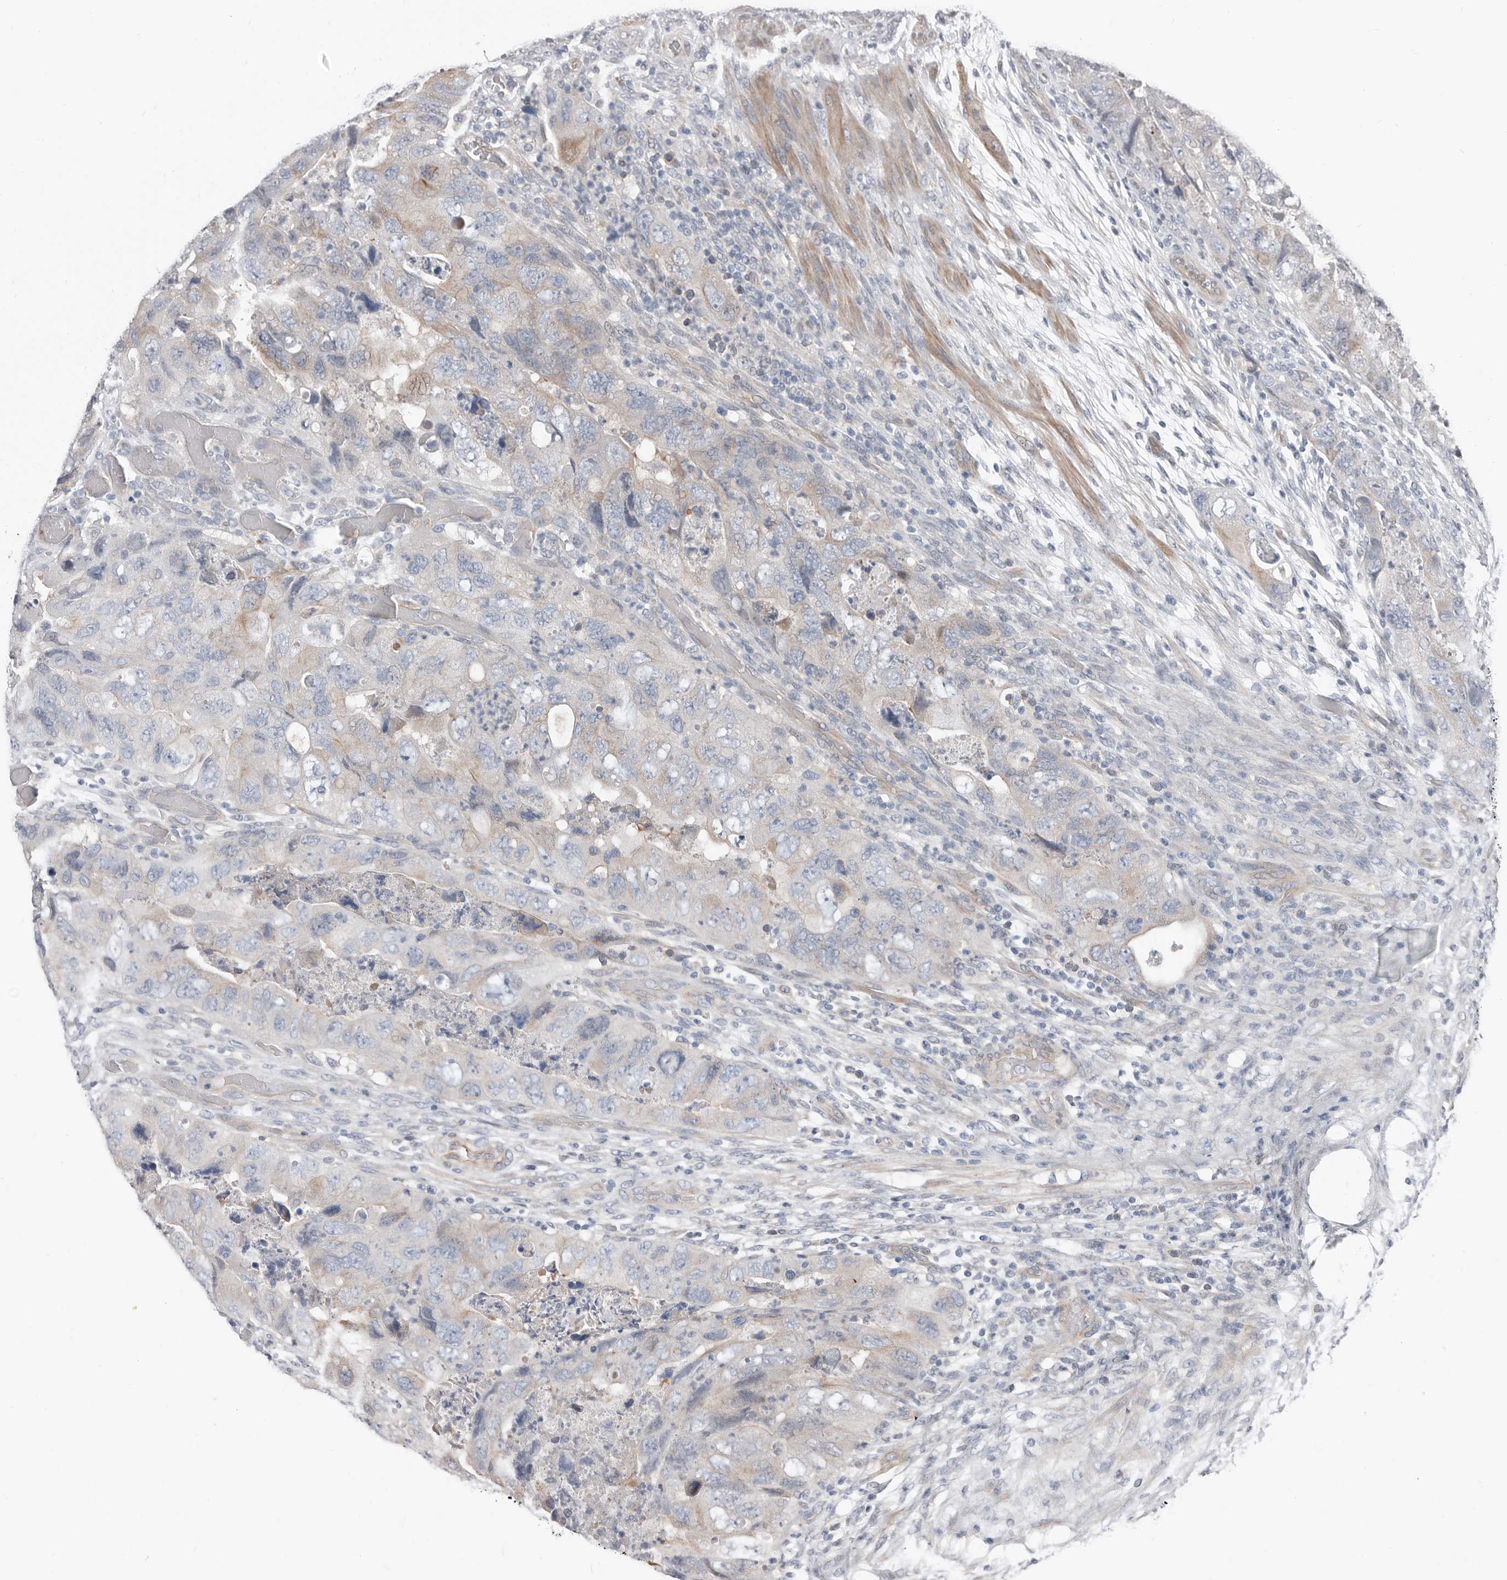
{"staining": {"intensity": "negative", "quantity": "none", "location": "none"}, "tissue": "colorectal cancer", "cell_type": "Tumor cells", "image_type": "cancer", "snomed": [{"axis": "morphology", "description": "Adenocarcinoma, NOS"}, {"axis": "topography", "description": "Rectum"}], "caption": "Immunohistochemistry (IHC) micrograph of neoplastic tissue: colorectal cancer (adenocarcinoma) stained with DAB exhibits no significant protein positivity in tumor cells. (IHC, brightfield microscopy, high magnification).", "gene": "ASRGL1", "patient": {"sex": "male", "age": 63}}